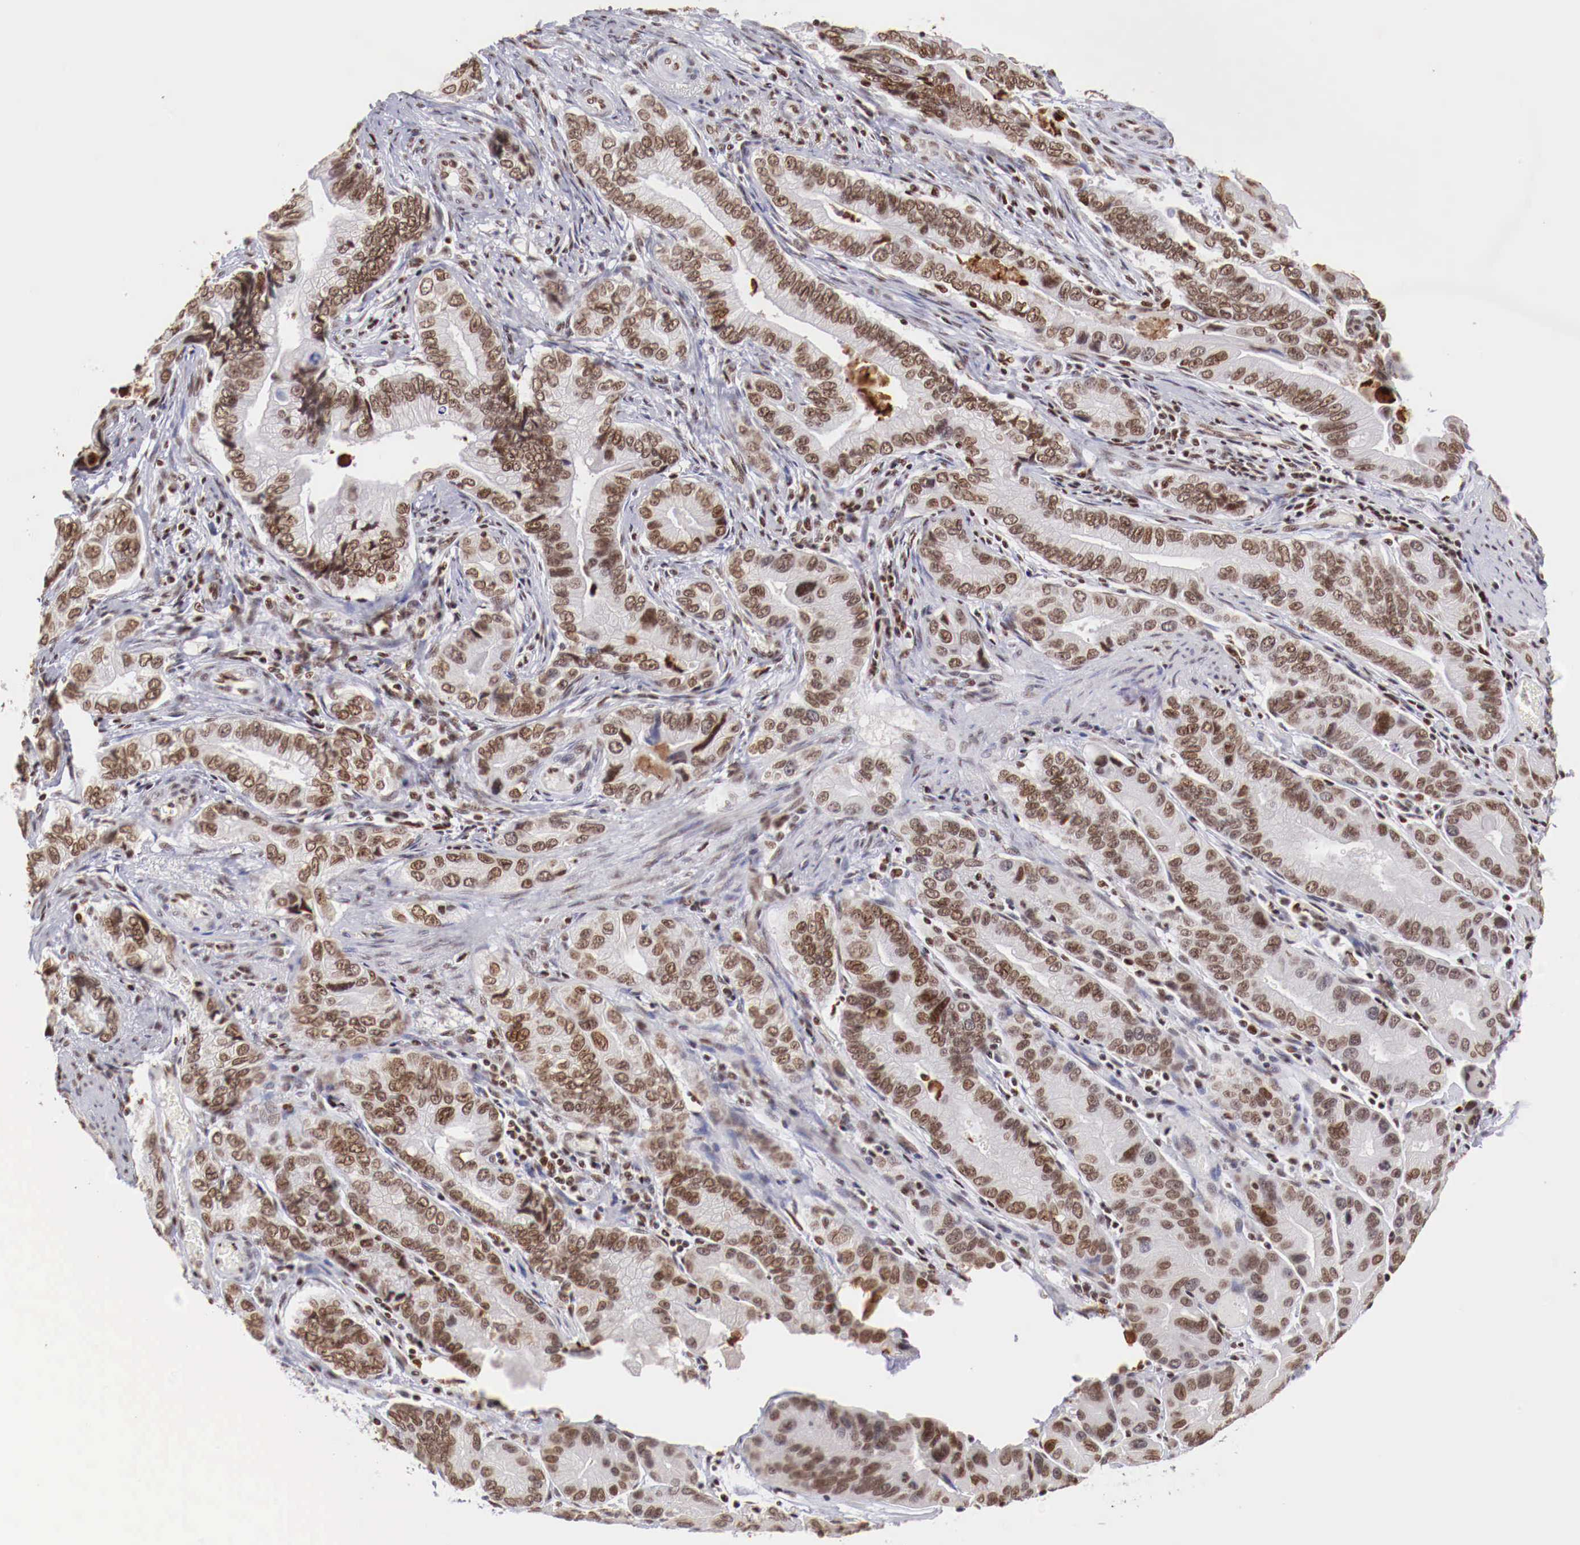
{"staining": {"intensity": "moderate", "quantity": ">75%", "location": "nuclear"}, "tissue": "pancreatic cancer", "cell_type": "Tumor cells", "image_type": "cancer", "snomed": [{"axis": "morphology", "description": "Adenocarcinoma, NOS"}, {"axis": "topography", "description": "Pancreas"}, {"axis": "topography", "description": "Stomach, upper"}], "caption": "About >75% of tumor cells in pancreatic adenocarcinoma display moderate nuclear protein positivity as visualized by brown immunohistochemical staining.", "gene": "MAX", "patient": {"sex": "male", "age": 77}}